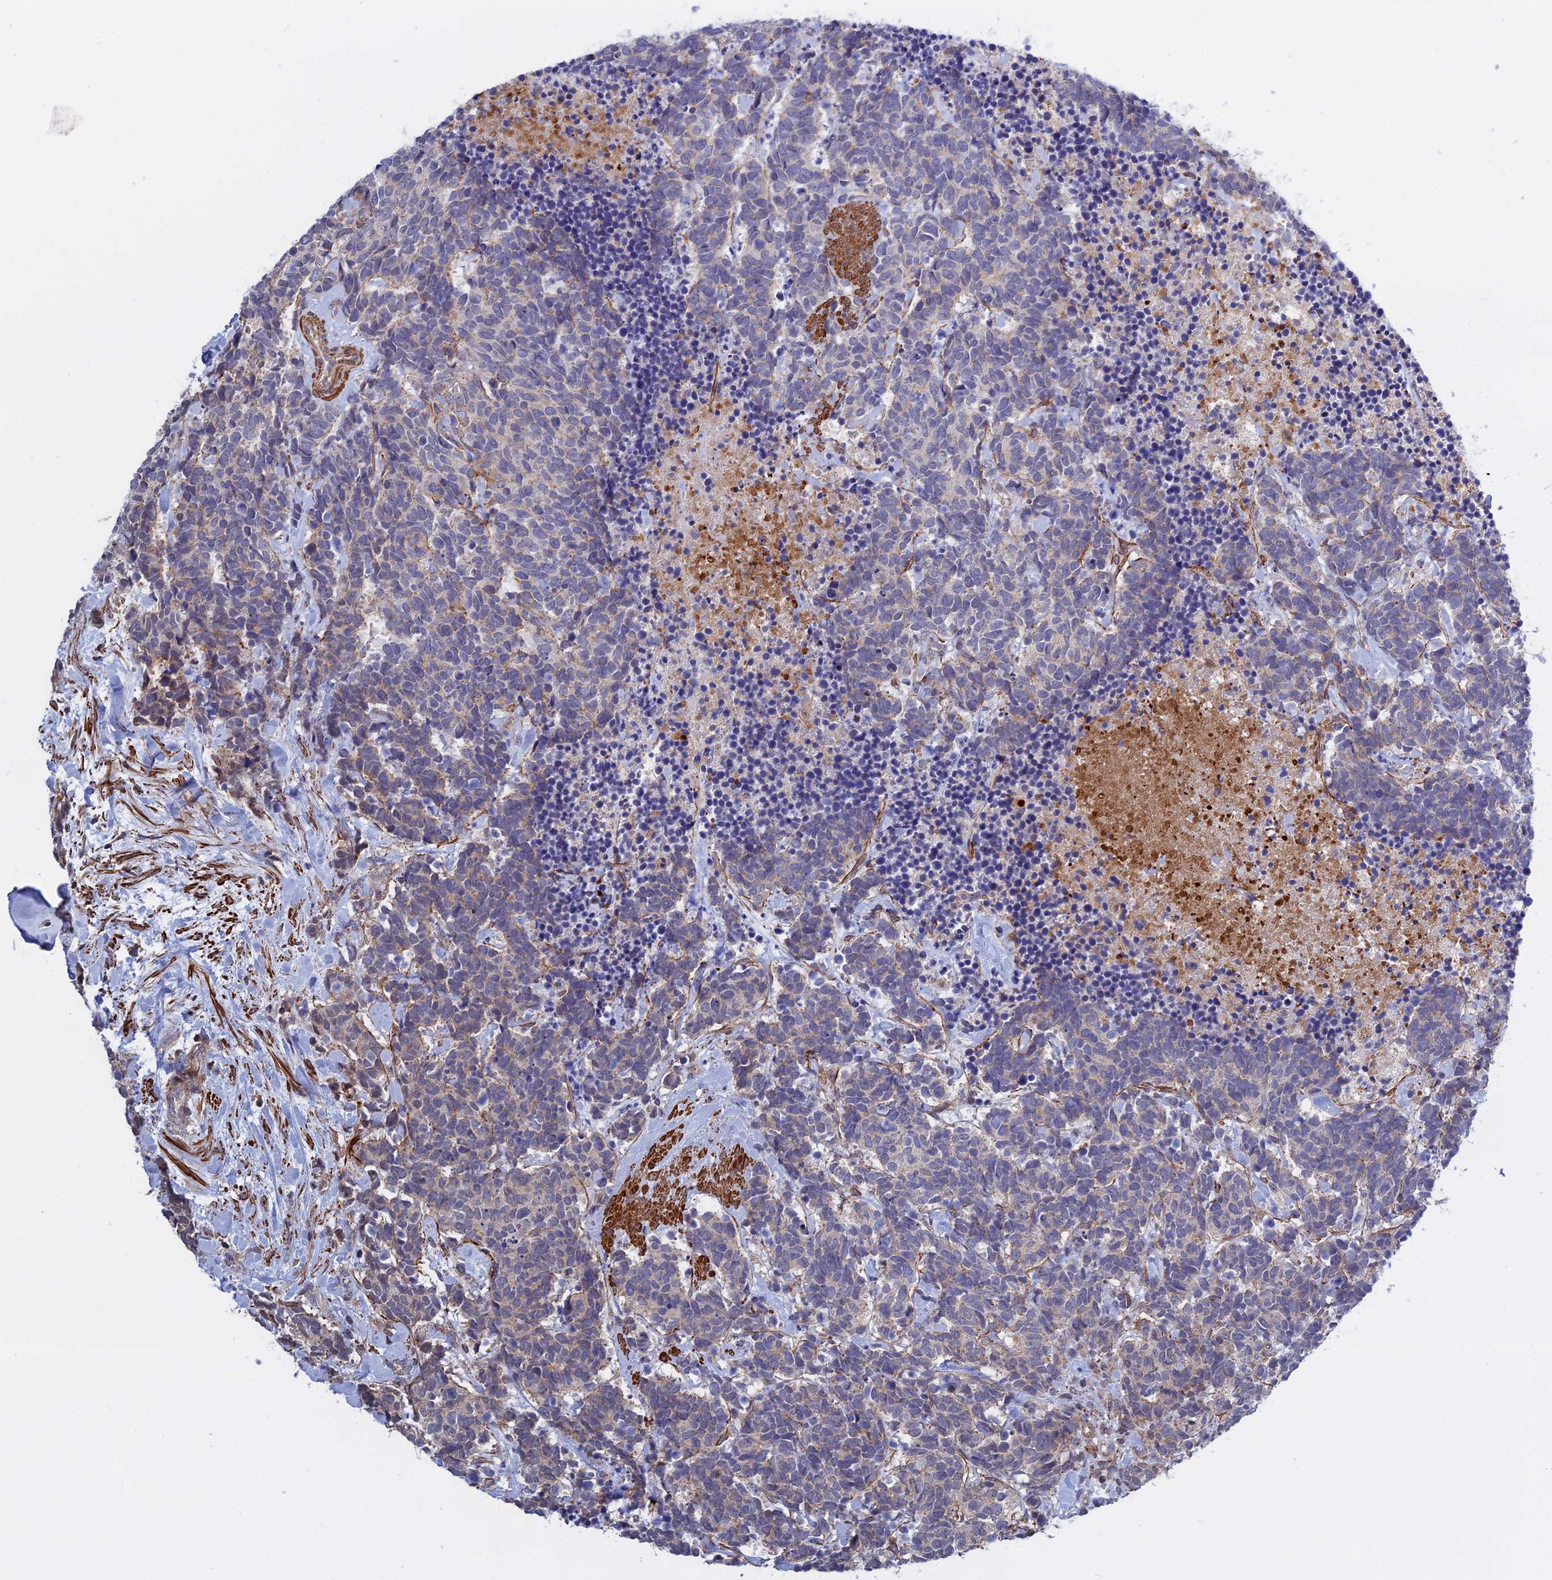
{"staining": {"intensity": "negative", "quantity": "none", "location": "none"}, "tissue": "carcinoid", "cell_type": "Tumor cells", "image_type": "cancer", "snomed": [{"axis": "morphology", "description": "Carcinoma, NOS"}, {"axis": "morphology", "description": "Carcinoid, malignant, NOS"}, {"axis": "topography", "description": "Prostate"}], "caption": "IHC photomicrograph of neoplastic tissue: carcinoid stained with DAB displays no significant protein positivity in tumor cells.", "gene": "LYPD5", "patient": {"sex": "male", "age": 57}}